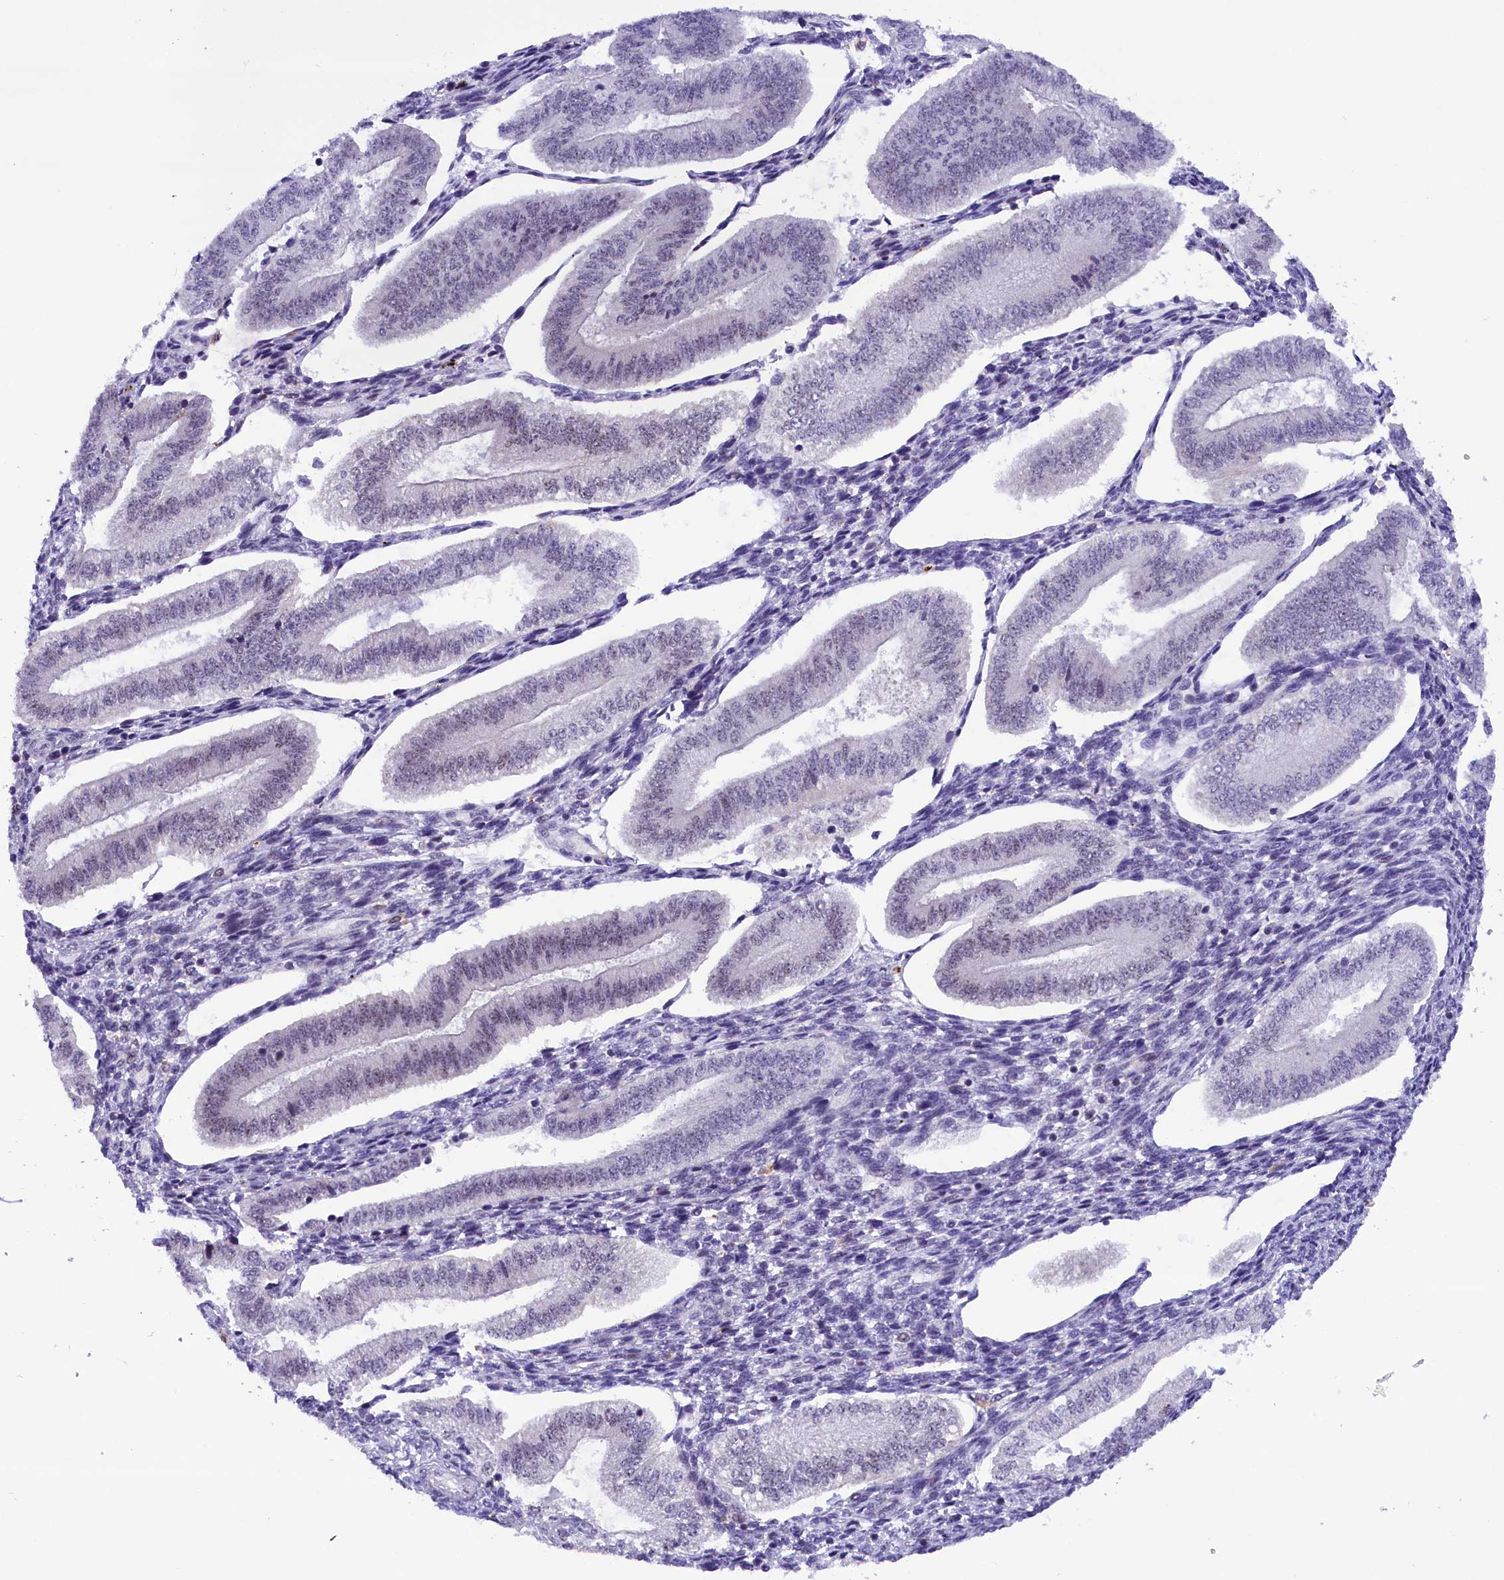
{"staining": {"intensity": "moderate", "quantity": "25%-75%", "location": "nuclear"}, "tissue": "endometrium", "cell_type": "Cells in endometrial stroma", "image_type": "normal", "snomed": [{"axis": "morphology", "description": "Normal tissue, NOS"}, {"axis": "topography", "description": "Endometrium"}], "caption": "Cells in endometrial stroma demonstrate moderate nuclear expression in approximately 25%-75% of cells in benign endometrium.", "gene": "CDYL2", "patient": {"sex": "female", "age": 34}}